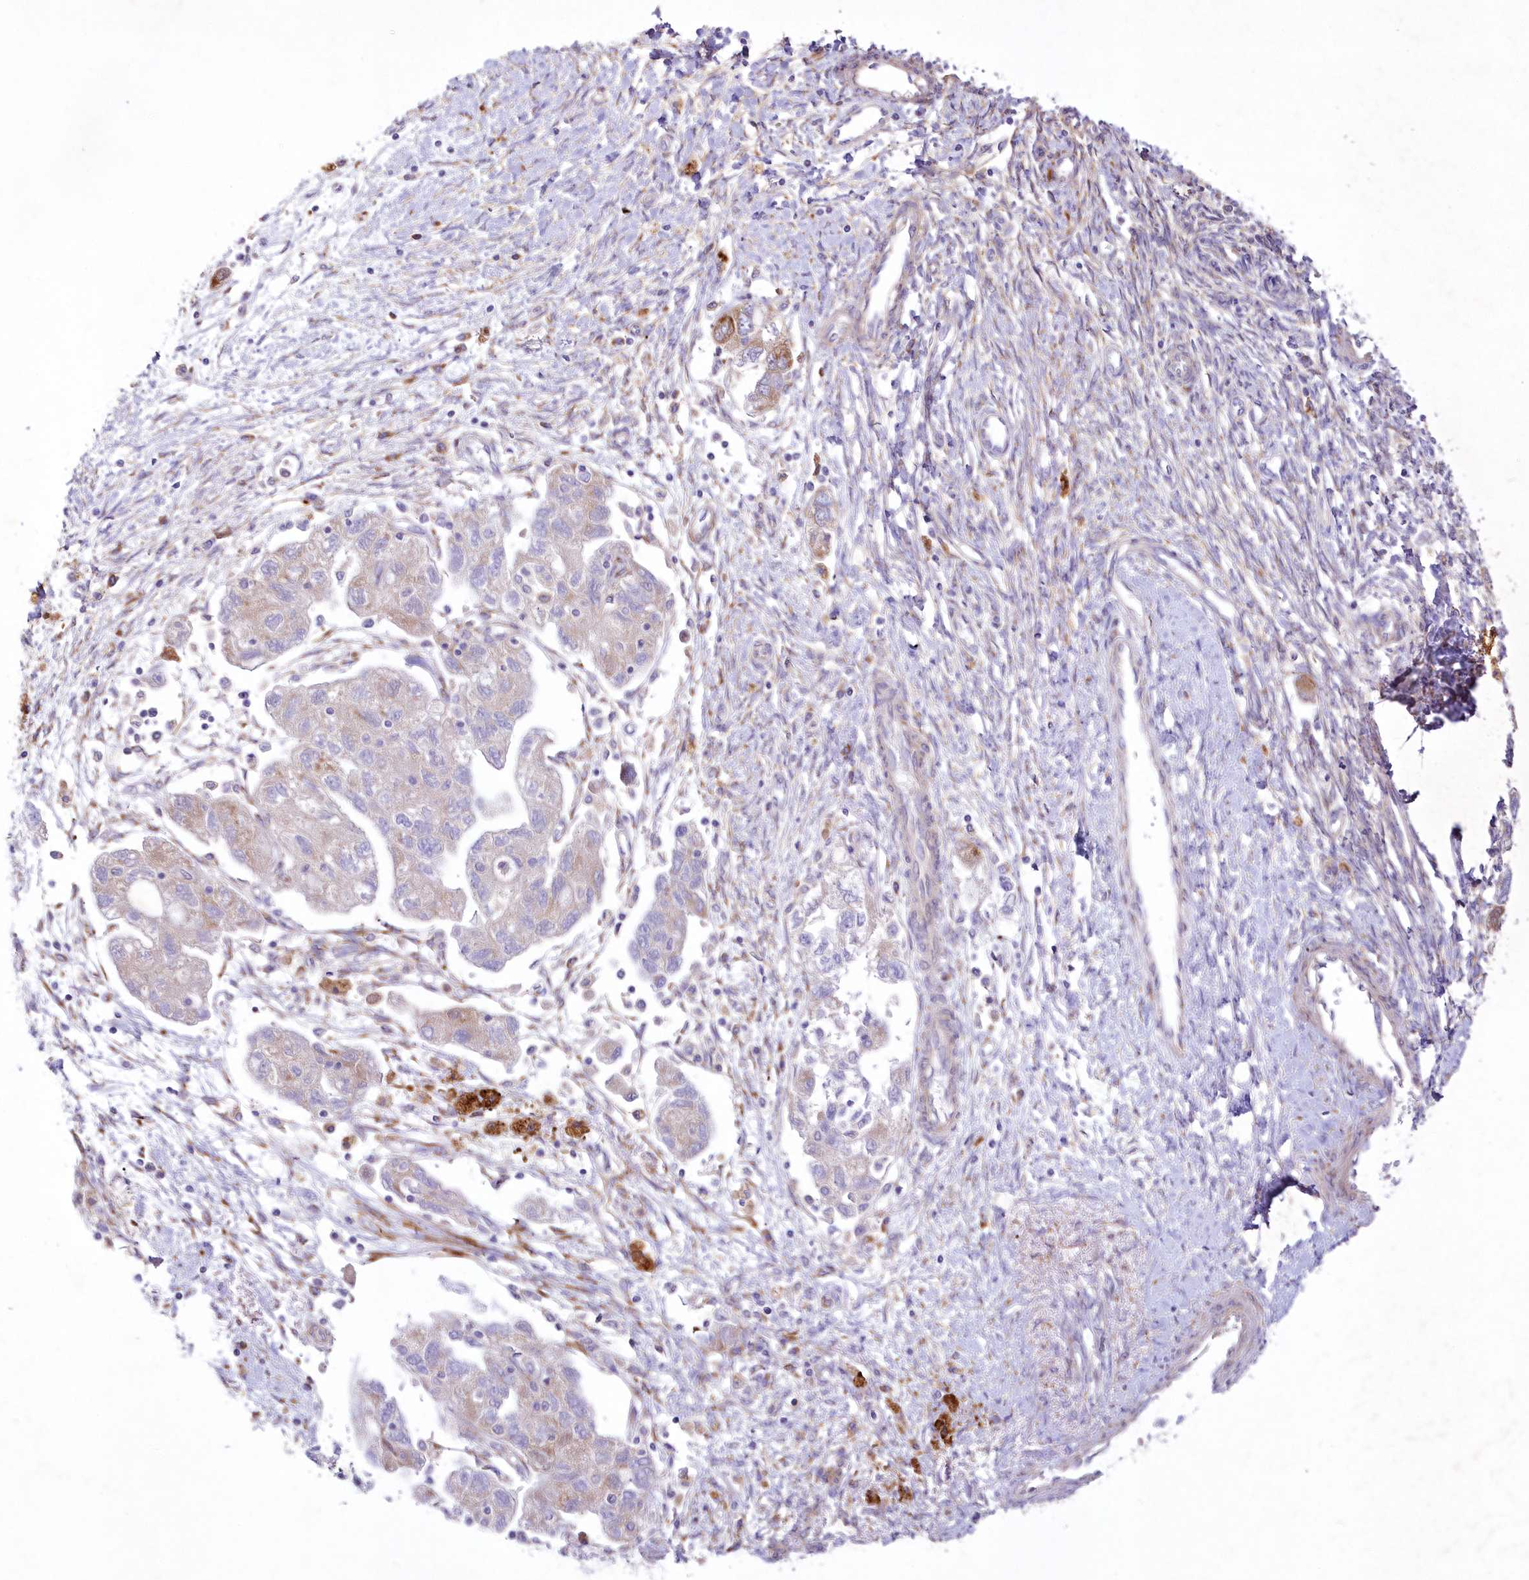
{"staining": {"intensity": "moderate", "quantity": "<25%", "location": "cytoplasmic/membranous"}, "tissue": "ovarian cancer", "cell_type": "Tumor cells", "image_type": "cancer", "snomed": [{"axis": "morphology", "description": "Carcinoma, NOS"}, {"axis": "morphology", "description": "Cystadenocarcinoma, serous, NOS"}, {"axis": "topography", "description": "Ovary"}], "caption": "Immunohistochemical staining of ovarian cancer (carcinoma) reveals moderate cytoplasmic/membranous protein positivity in about <25% of tumor cells.", "gene": "ARFGEF3", "patient": {"sex": "female", "age": 69}}